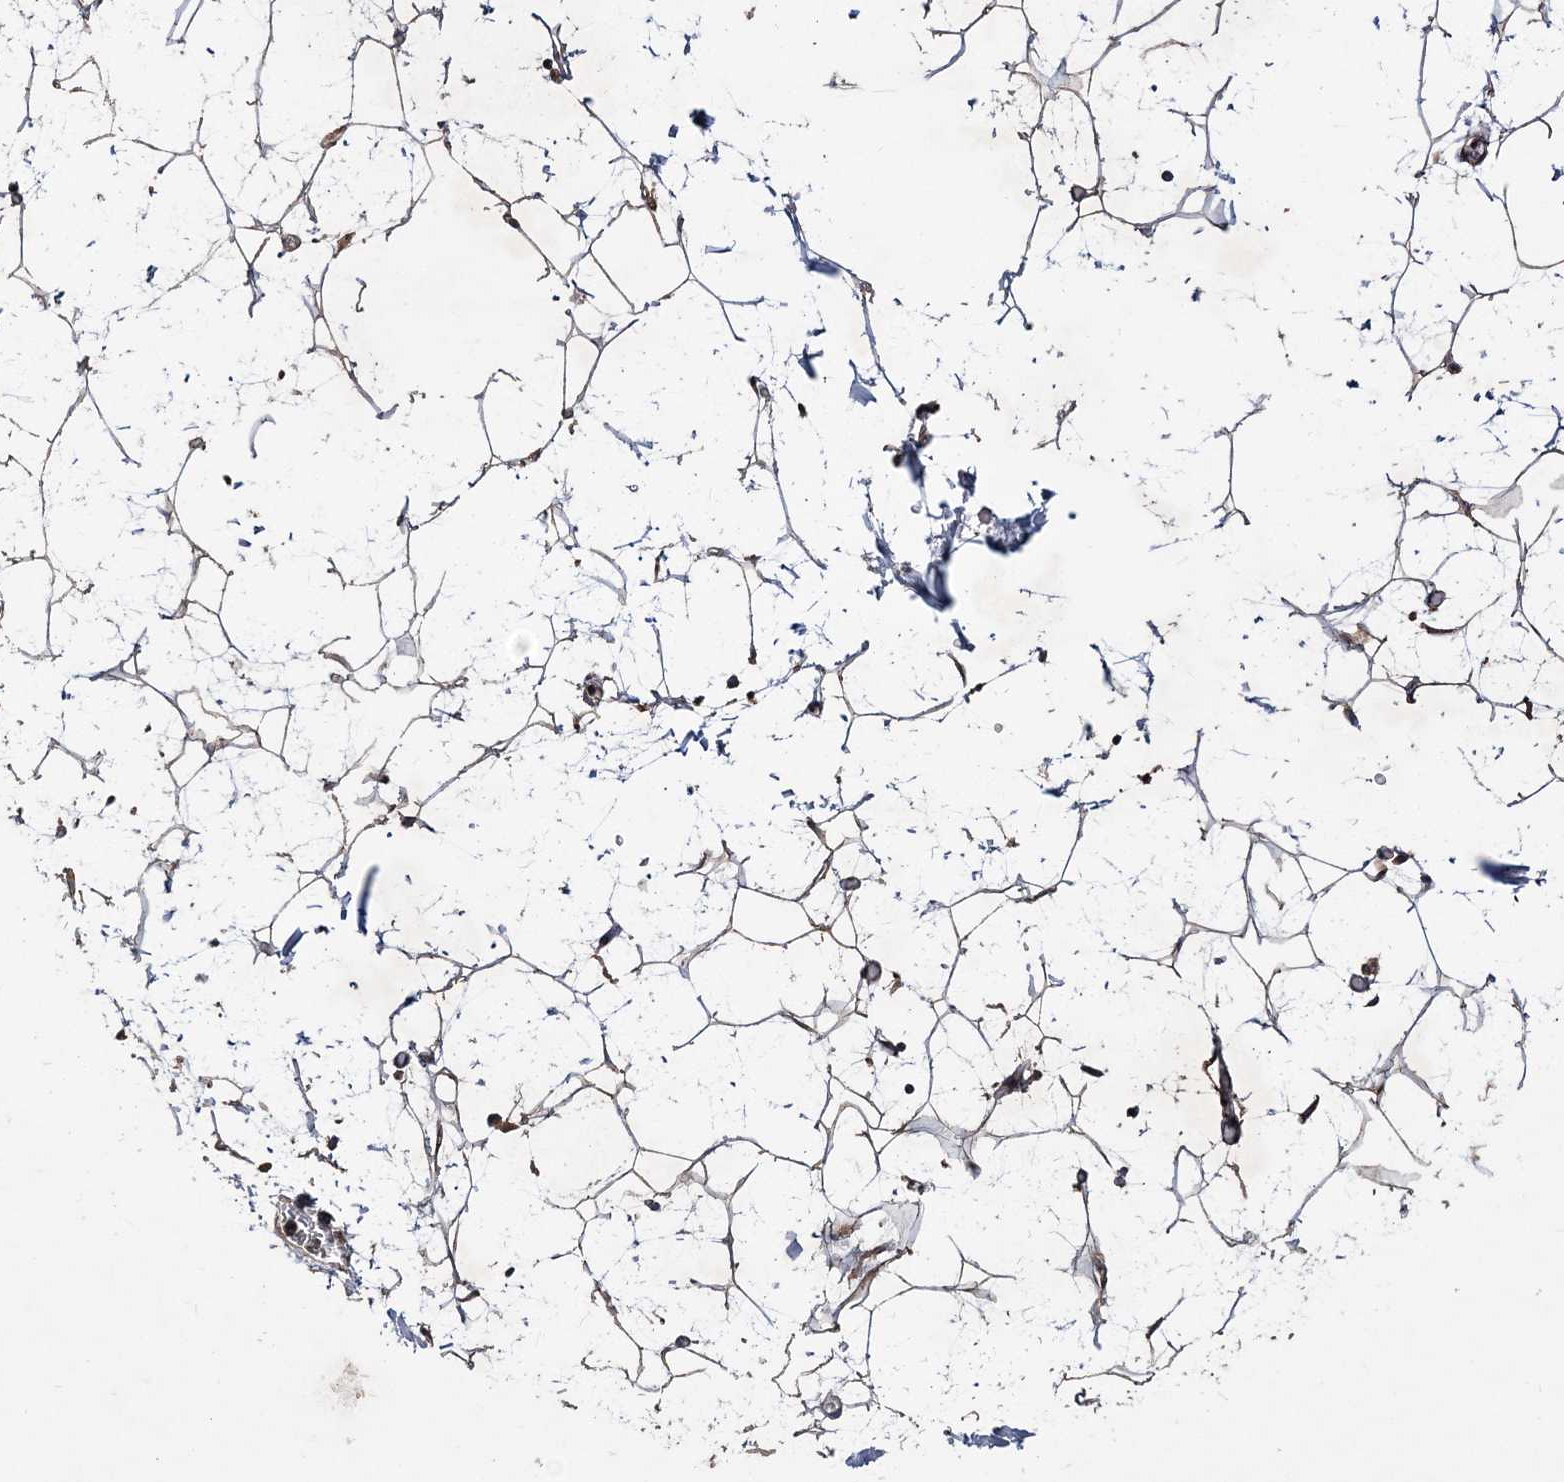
{"staining": {"intensity": "moderate", "quantity": ">75%", "location": "cytoplasmic/membranous"}, "tissue": "adipose tissue", "cell_type": "Adipocytes", "image_type": "normal", "snomed": [{"axis": "morphology", "description": "Normal tissue, NOS"}, {"axis": "topography", "description": "Soft tissue"}], "caption": "This is a histology image of immunohistochemistry staining of unremarkable adipose tissue, which shows moderate expression in the cytoplasmic/membranous of adipocytes.", "gene": "POC5", "patient": {"sex": "male", "age": 72}}